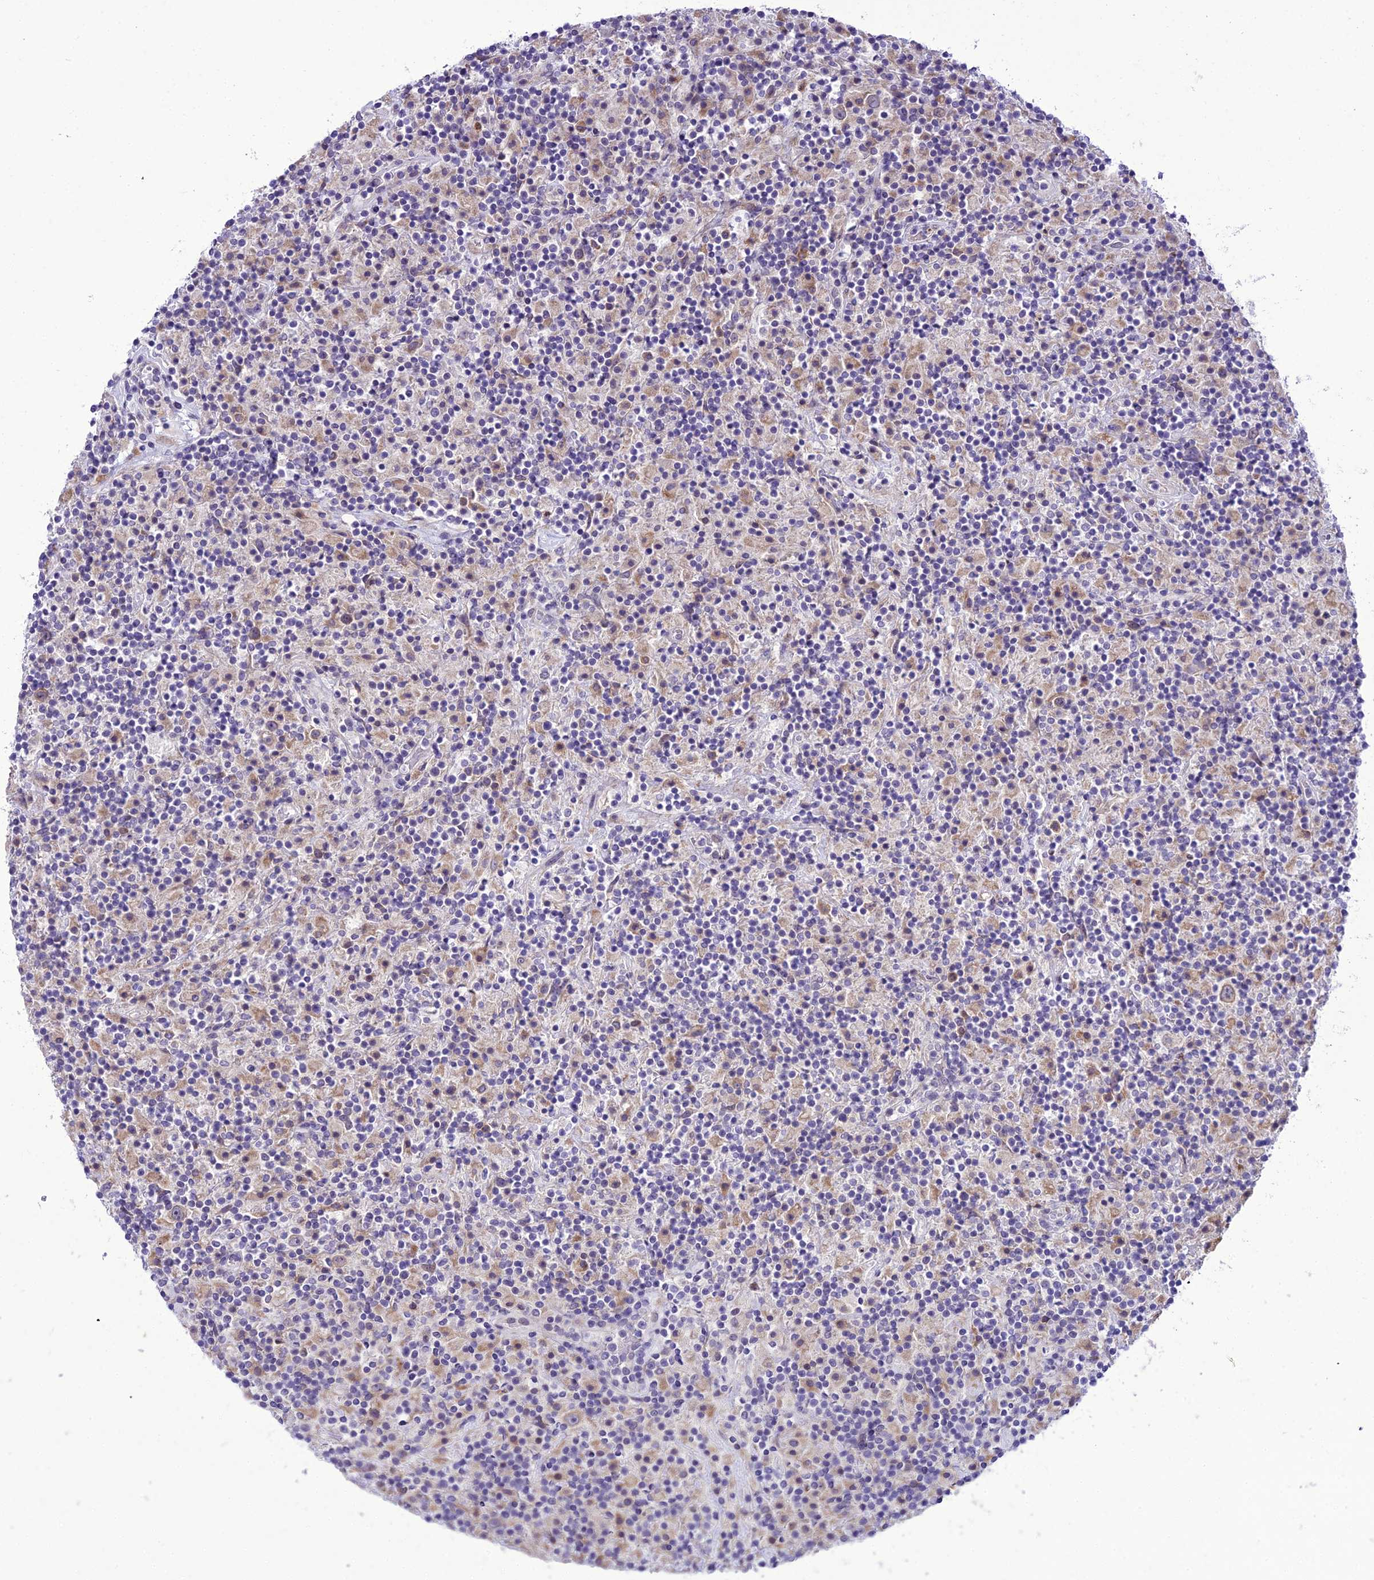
{"staining": {"intensity": "weak", "quantity": ">75%", "location": "cytoplasmic/membranous"}, "tissue": "lymphoma", "cell_type": "Tumor cells", "image_type": "cancer", "snomed": [{"axis": "morphology", "description": "Hodgkin's disease, NOS"}, {"axis": "topography", "description": "Lymph node"}], "caption": "Immunohistochemistry micrograph of neoplastic tissue: Hodgkin's disease stained using IHC demonstrates low levels of weak protein expression localized specifically in the cytoplasmic/membranous of tumor cells, appearing as a cytoplasmic/membranous brown color.", "gene": "NEURL2", "patient": {"sex": "male", "age": 70}}